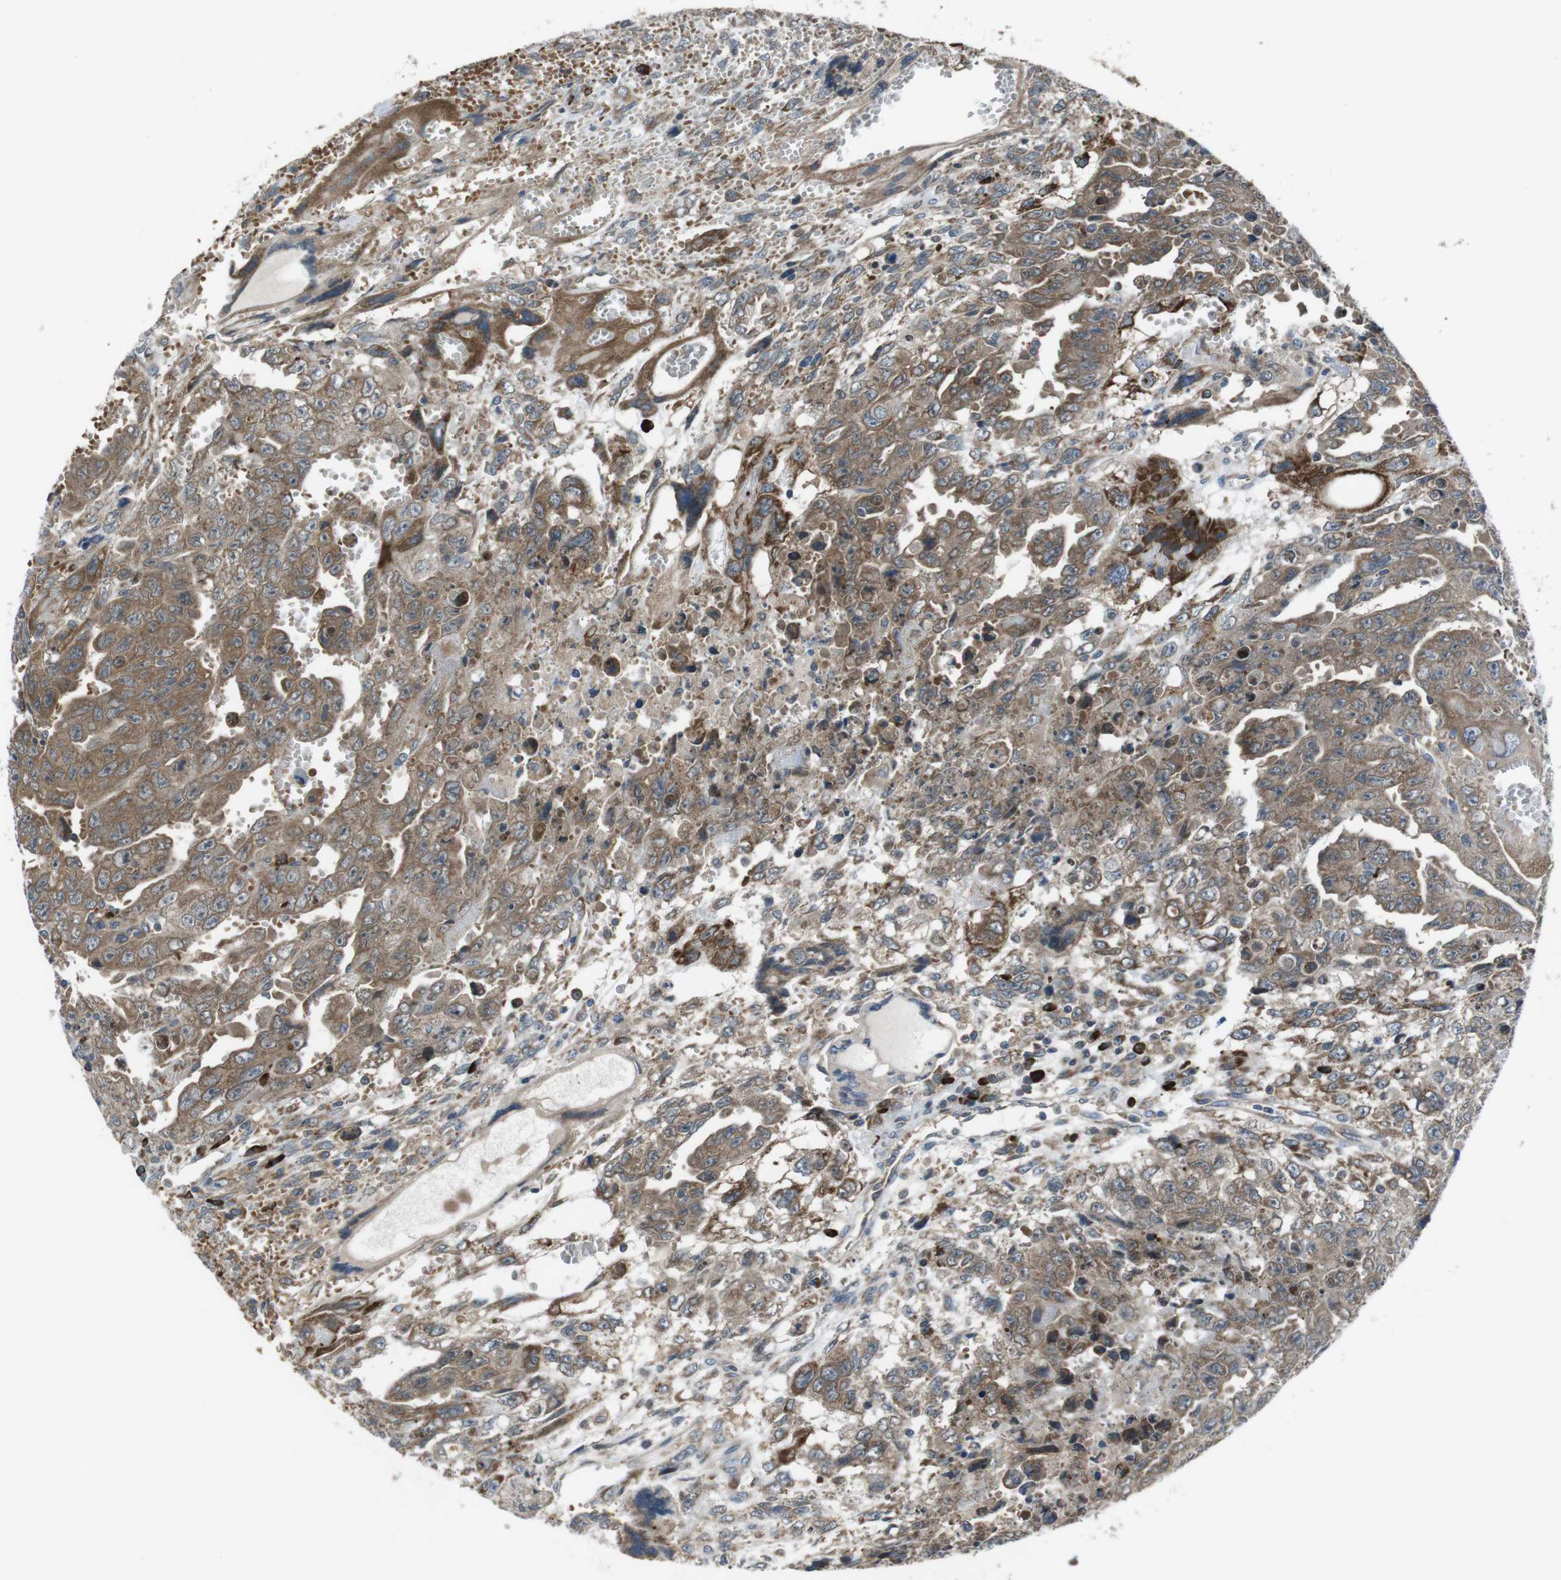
{"staining": {"intensity": "moderate", "quantity": ">75%", "location": "cytoplasmic/membranous"}, "tissue": "testis cancer", "cell_type": "Tumor cells", "image_type": "cancer", "snomed": [{"axis": "morphology", "description": "Carcinoma, Embryonal, NOS"}, {"axis": "topography", "description": "Testis"}], "caption": "High-magnification brightfield microscopy of testis cancer (embryonal carcinoma) stained with DAB (3,3'-diaminobenzidine) (brown) and counterstained with hematoxylin (blue). tumor cells exhibit moderate cytoplasmic/membranous staining is seen in approximately>75% of cells. (DAB IHC, brown staining for protein, blue staining for nuclei).", "gene": "SSR3", "patient": {"sex": "male", "age": 28}}